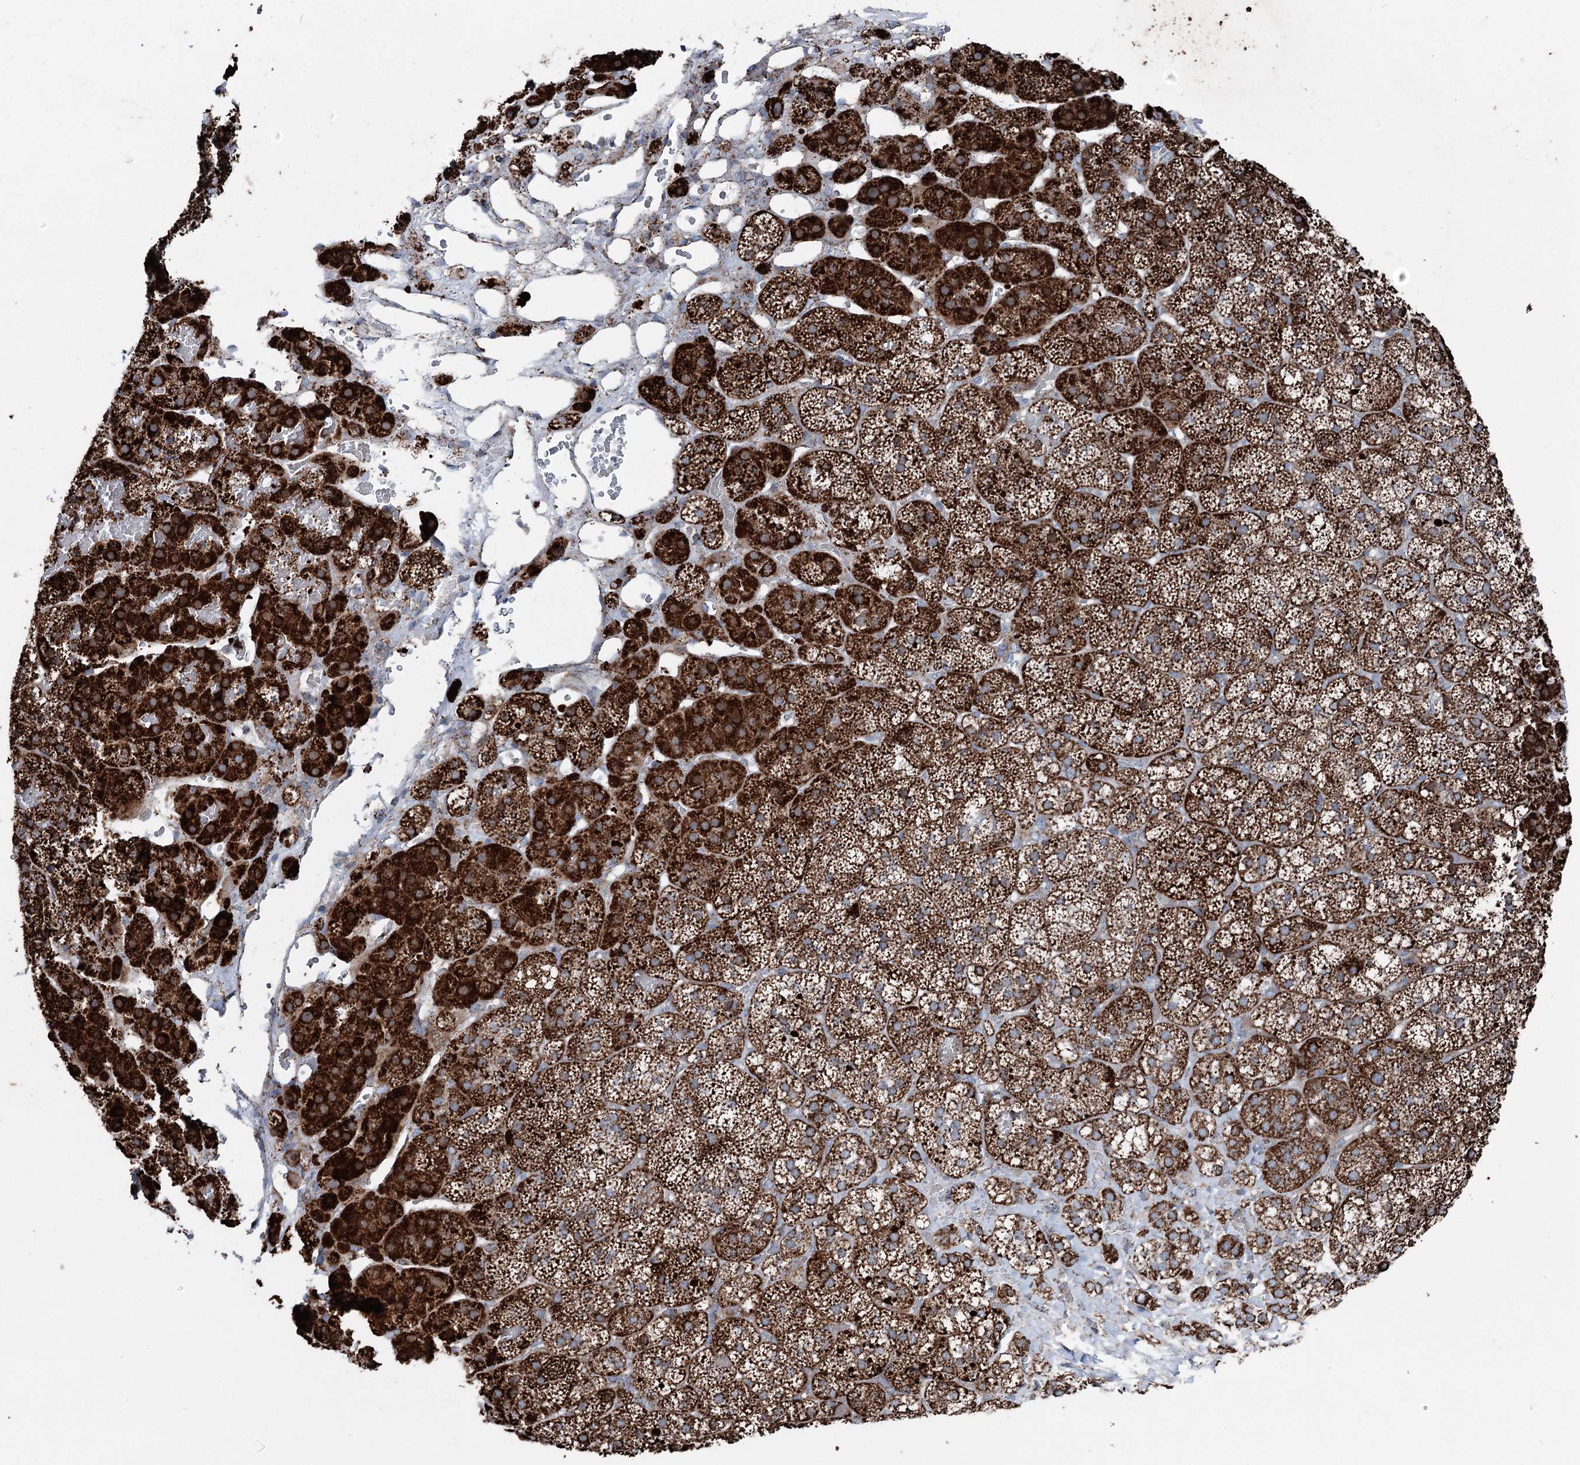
{"staining": {"intensity": "strong", "quantity": ">75%", "location": "cytoplasmic/membranous"}, "tissue": "adrenal gland", "cell_type": "Glandular cells", "image_type": "normal", "snomed": [{"axis": "morphology", "description": "Normal tissue, NOS"}, {"axis": "topography", "description": "Adrenal gland"}], "caption": "Immunohistochemistry histopathology image of normal adrenal gland: adrenal gland stained using IHC demonstrates high levels of strong protein expression localized specifically in the cytoplasmic/membranous of glandular cells, appearing as a cytoplasmic/membranous brown color.", "gene": "UCN3", "patient": {"sex": "female", "age": 44}}